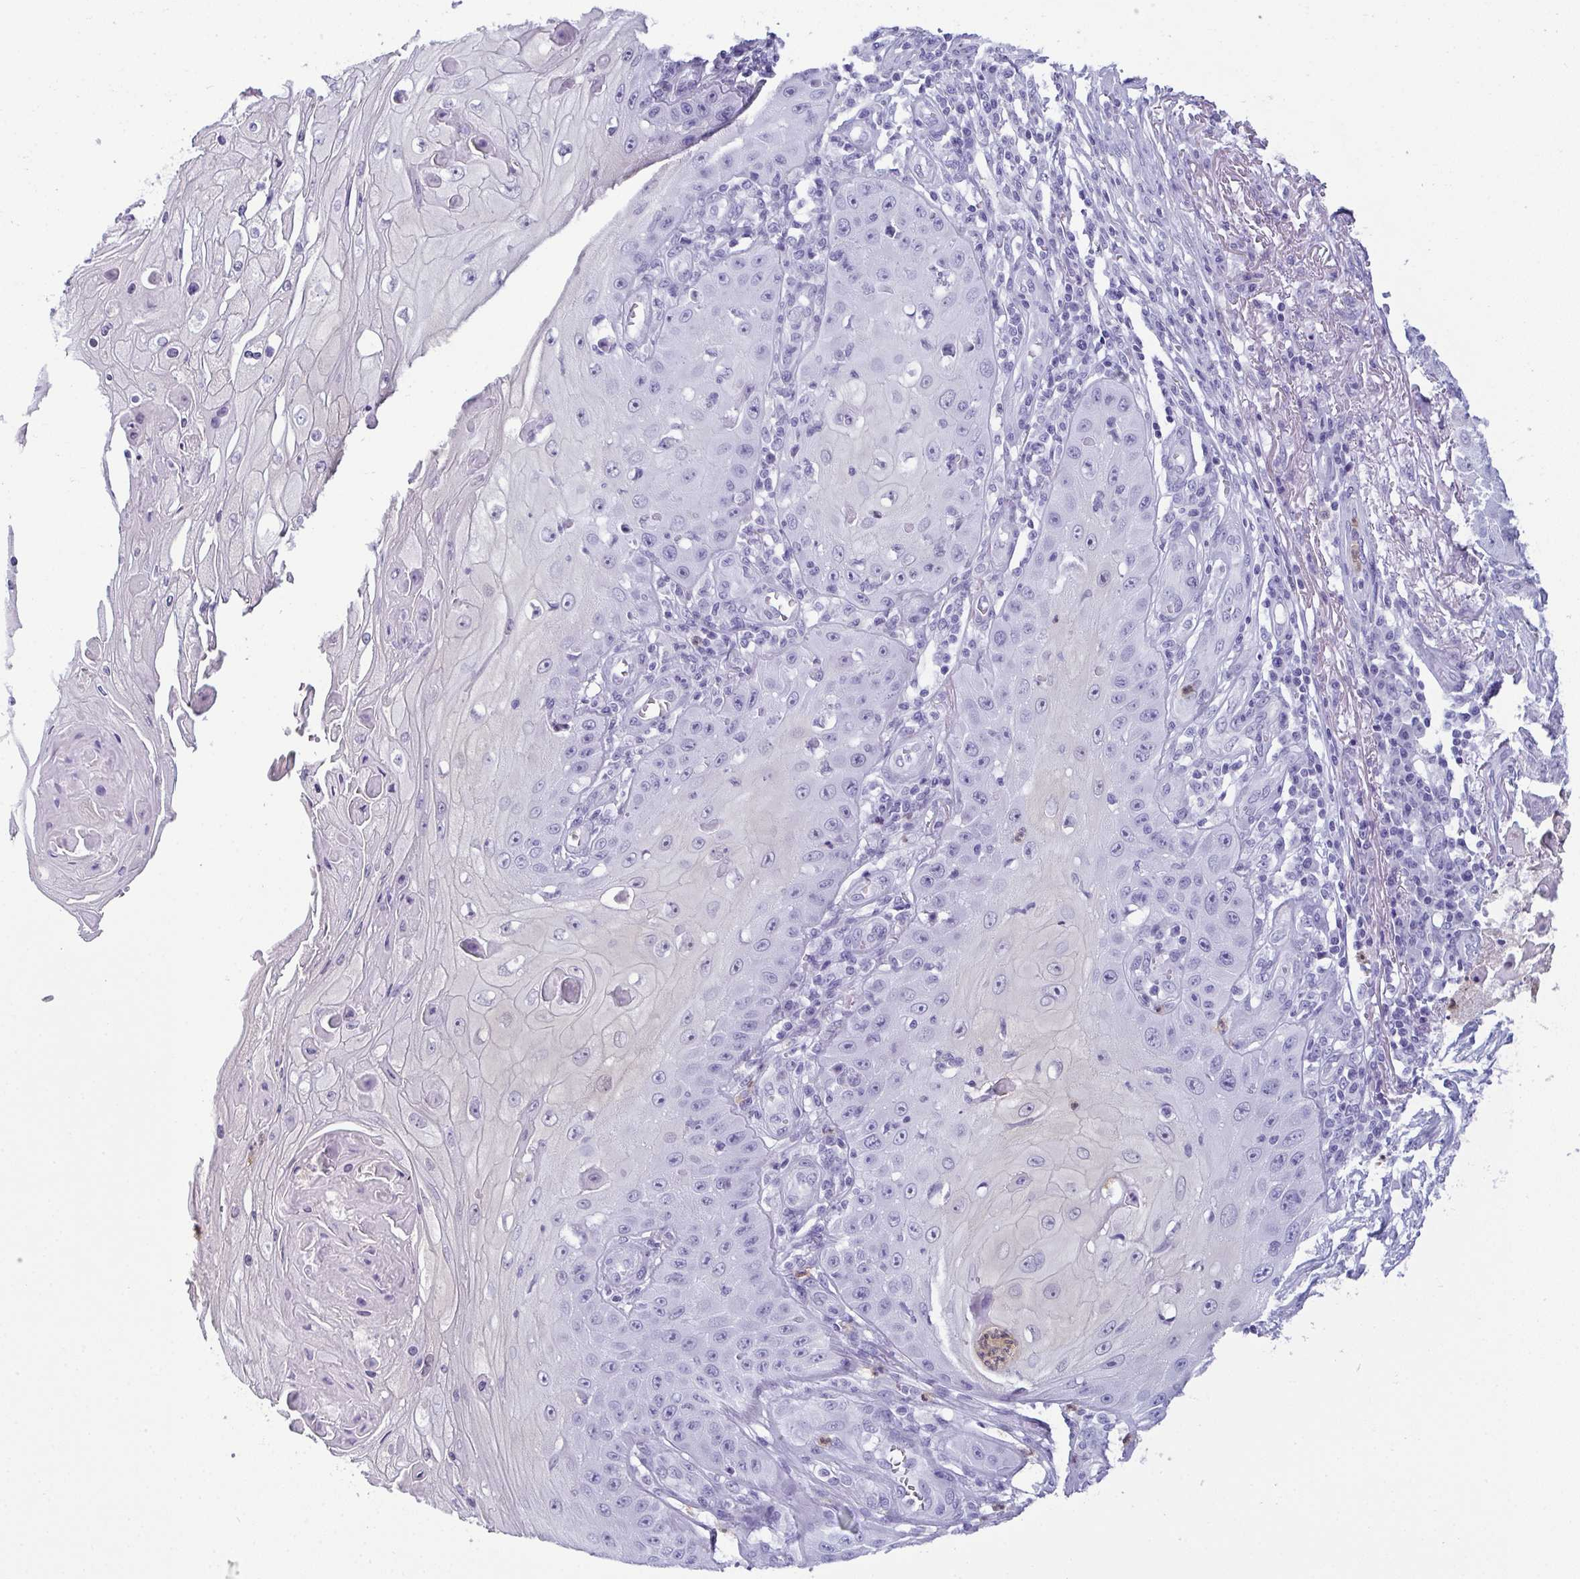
{"staining": {"intensity": "negative", "quantity": "none", "location": "none"}, "tissue": "skin cancer", "cell_type": "Tumor cells", "image_type": "cancer", "snomed": [{"axis": "morphology", "description": "Squamous cell carcinoma, NOS"}, {"axis": "topography", "description": "Skin"}], "caption": "There is no significant expression in tumor cells of squamous cell carcinoma (skin).", "gene": "CDA", "patient": {"sex": "male", "age": 70}}